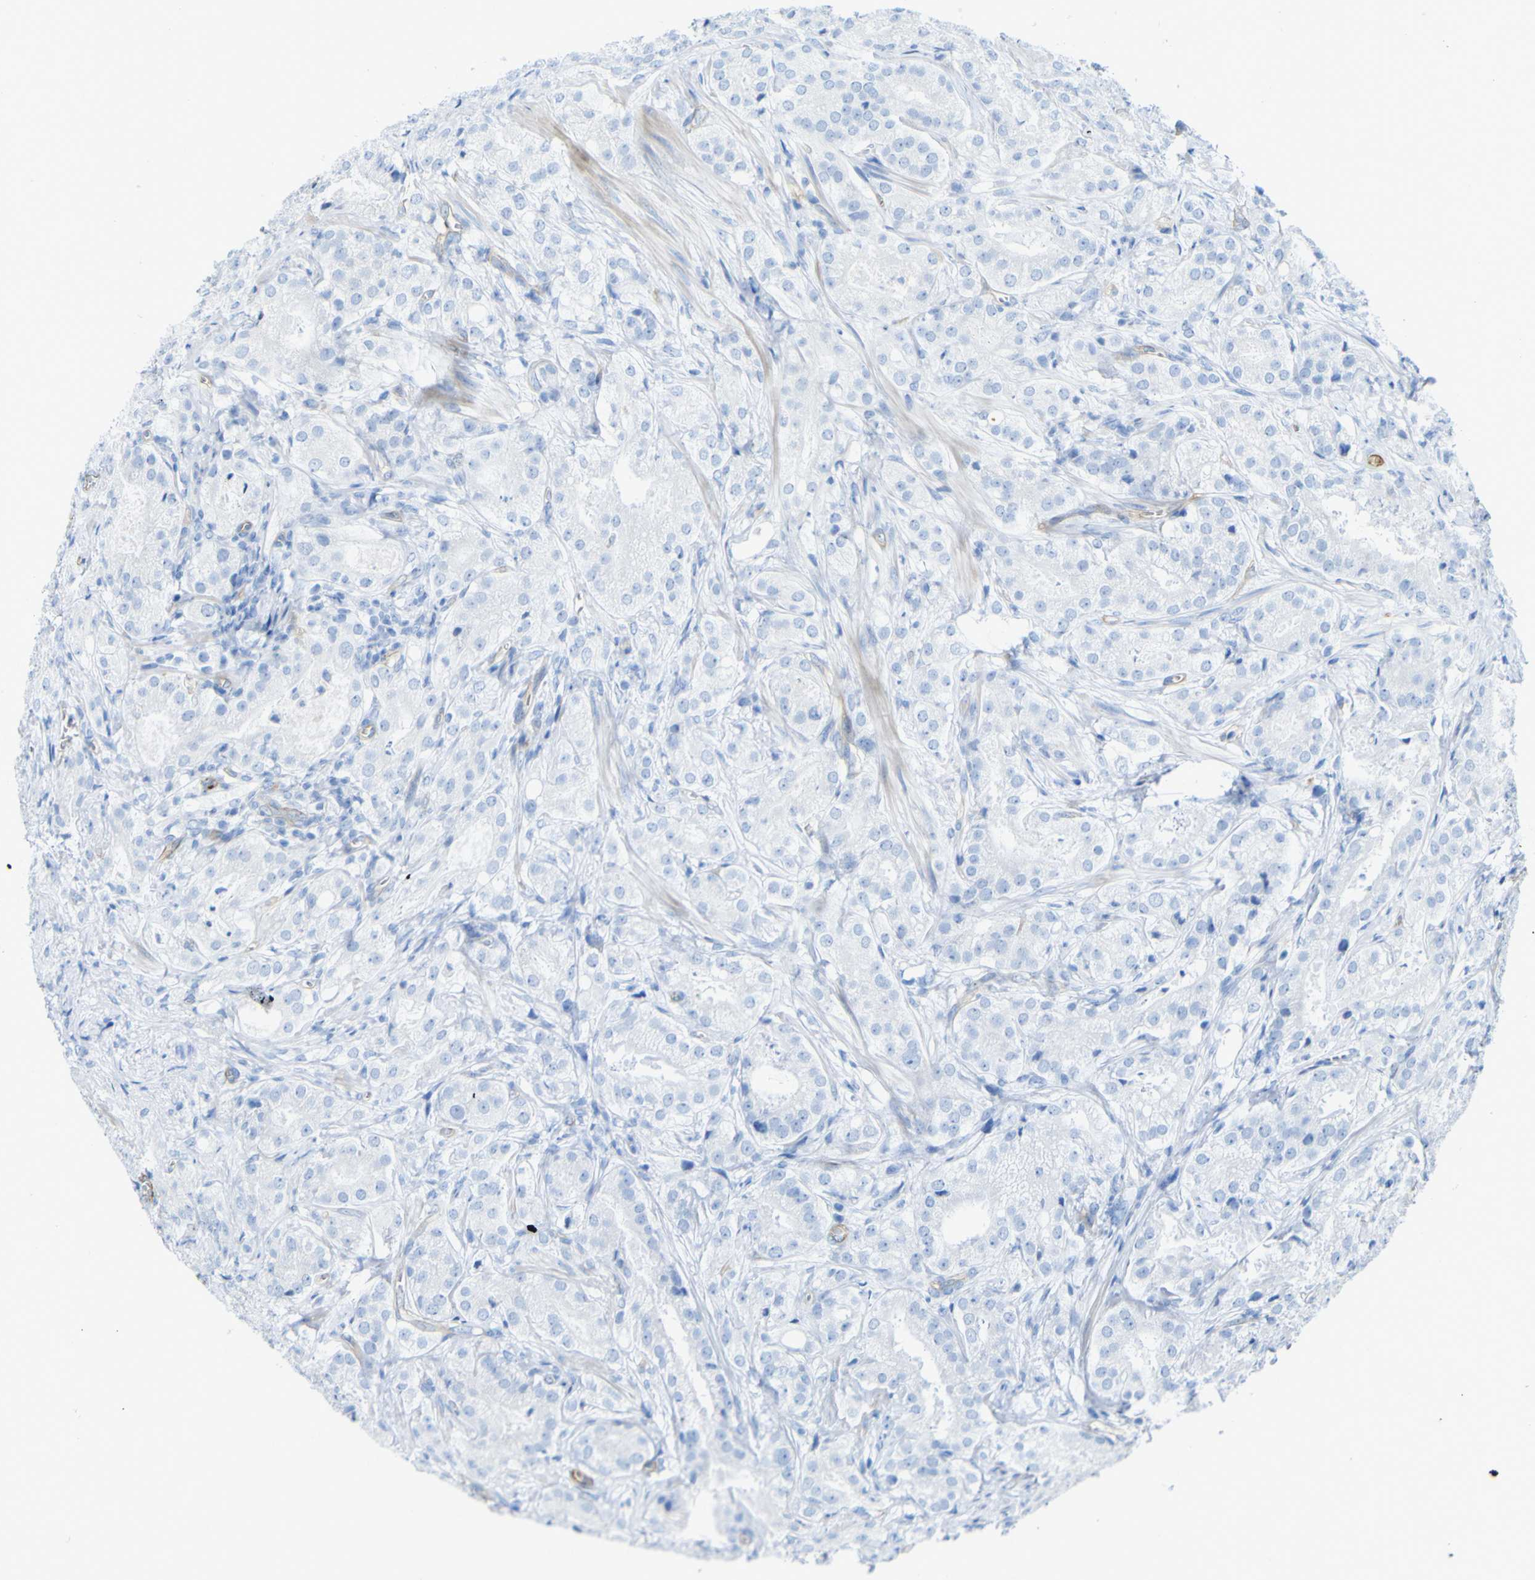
{"staining": {"intensity": "negative", "quantity": "none", "location": "none"}, "tissue": "prostate cancer", "cell_type": "Tumor cells", "image_type": "cancer", "snomed": [{"axis": "morphology", "description": "Adenocarcinoma, High grade"}, {"axis": "topography", "description": "Prostate"}], "caption": "High power microscopy micrograph of an IHC image of high-grade adenocarcinoma (prostate), revealing no significant expression in tumor cells. Nuclei are stained in blue.", "gene": "CD93", "patient": {"sex": "male", "age": 64}}